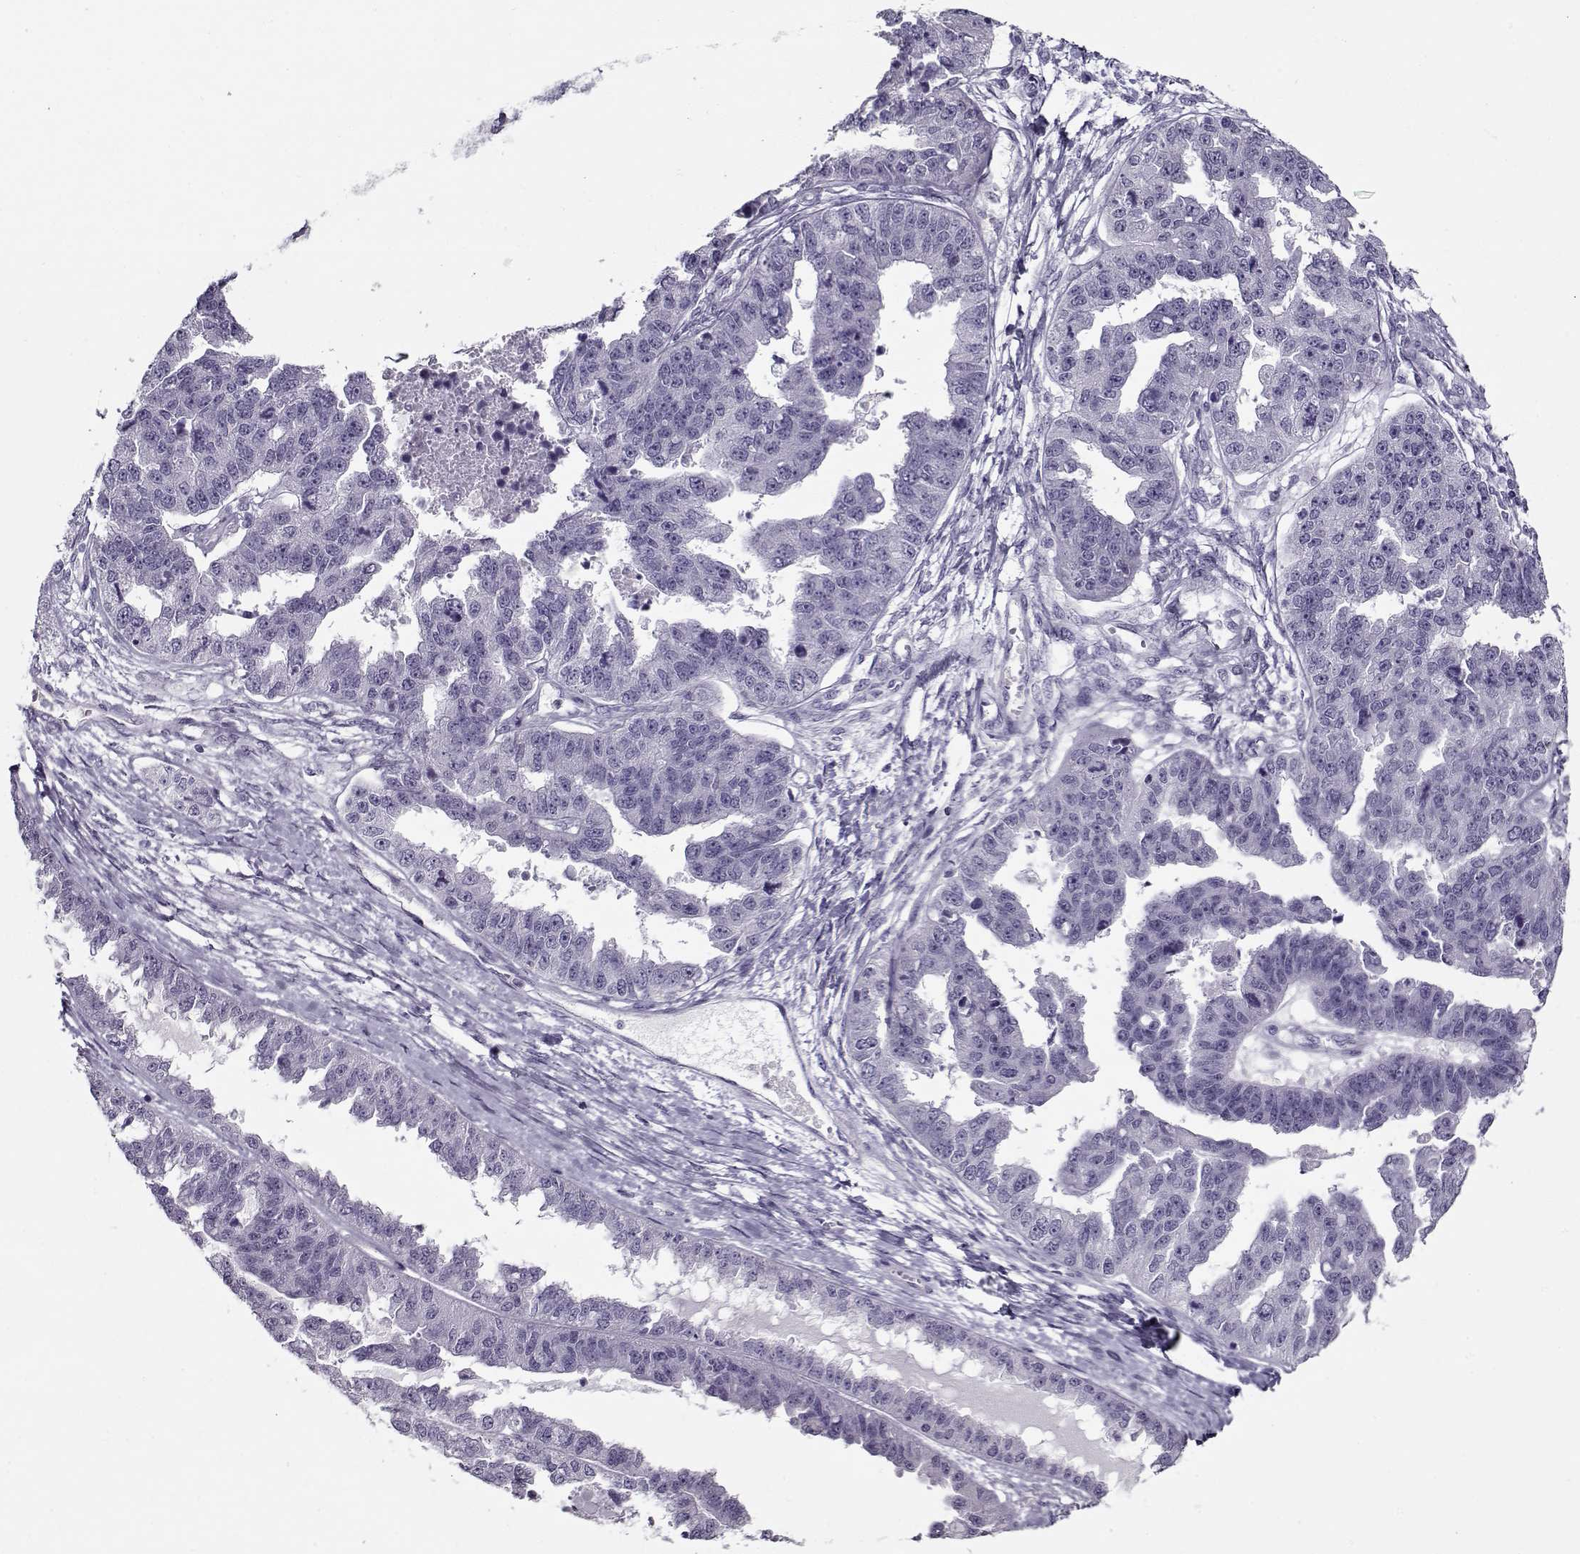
{"staining": {"intensity": "negative", "quantity": "none", "location": "none"}, "tissue": "ovarian cancer", "cell_type": "Tumor cells", "image_type": "cancer", "snomed": [{"axis": "morphology", "description": "Cystadenocarcinoma, serous, NOS"}, {"axis": "topography", "description": "Ovary"}], "caption": "Immunohistochemistry (IHC) histopathology image of neoplastic tissue: human serous cystadenocarcinoma (ovarian) stained with DAB shows no significant protein staining in tumor cells.", "gene": "CIBAR1", "patient": {"sex": "female", "age": 58}}